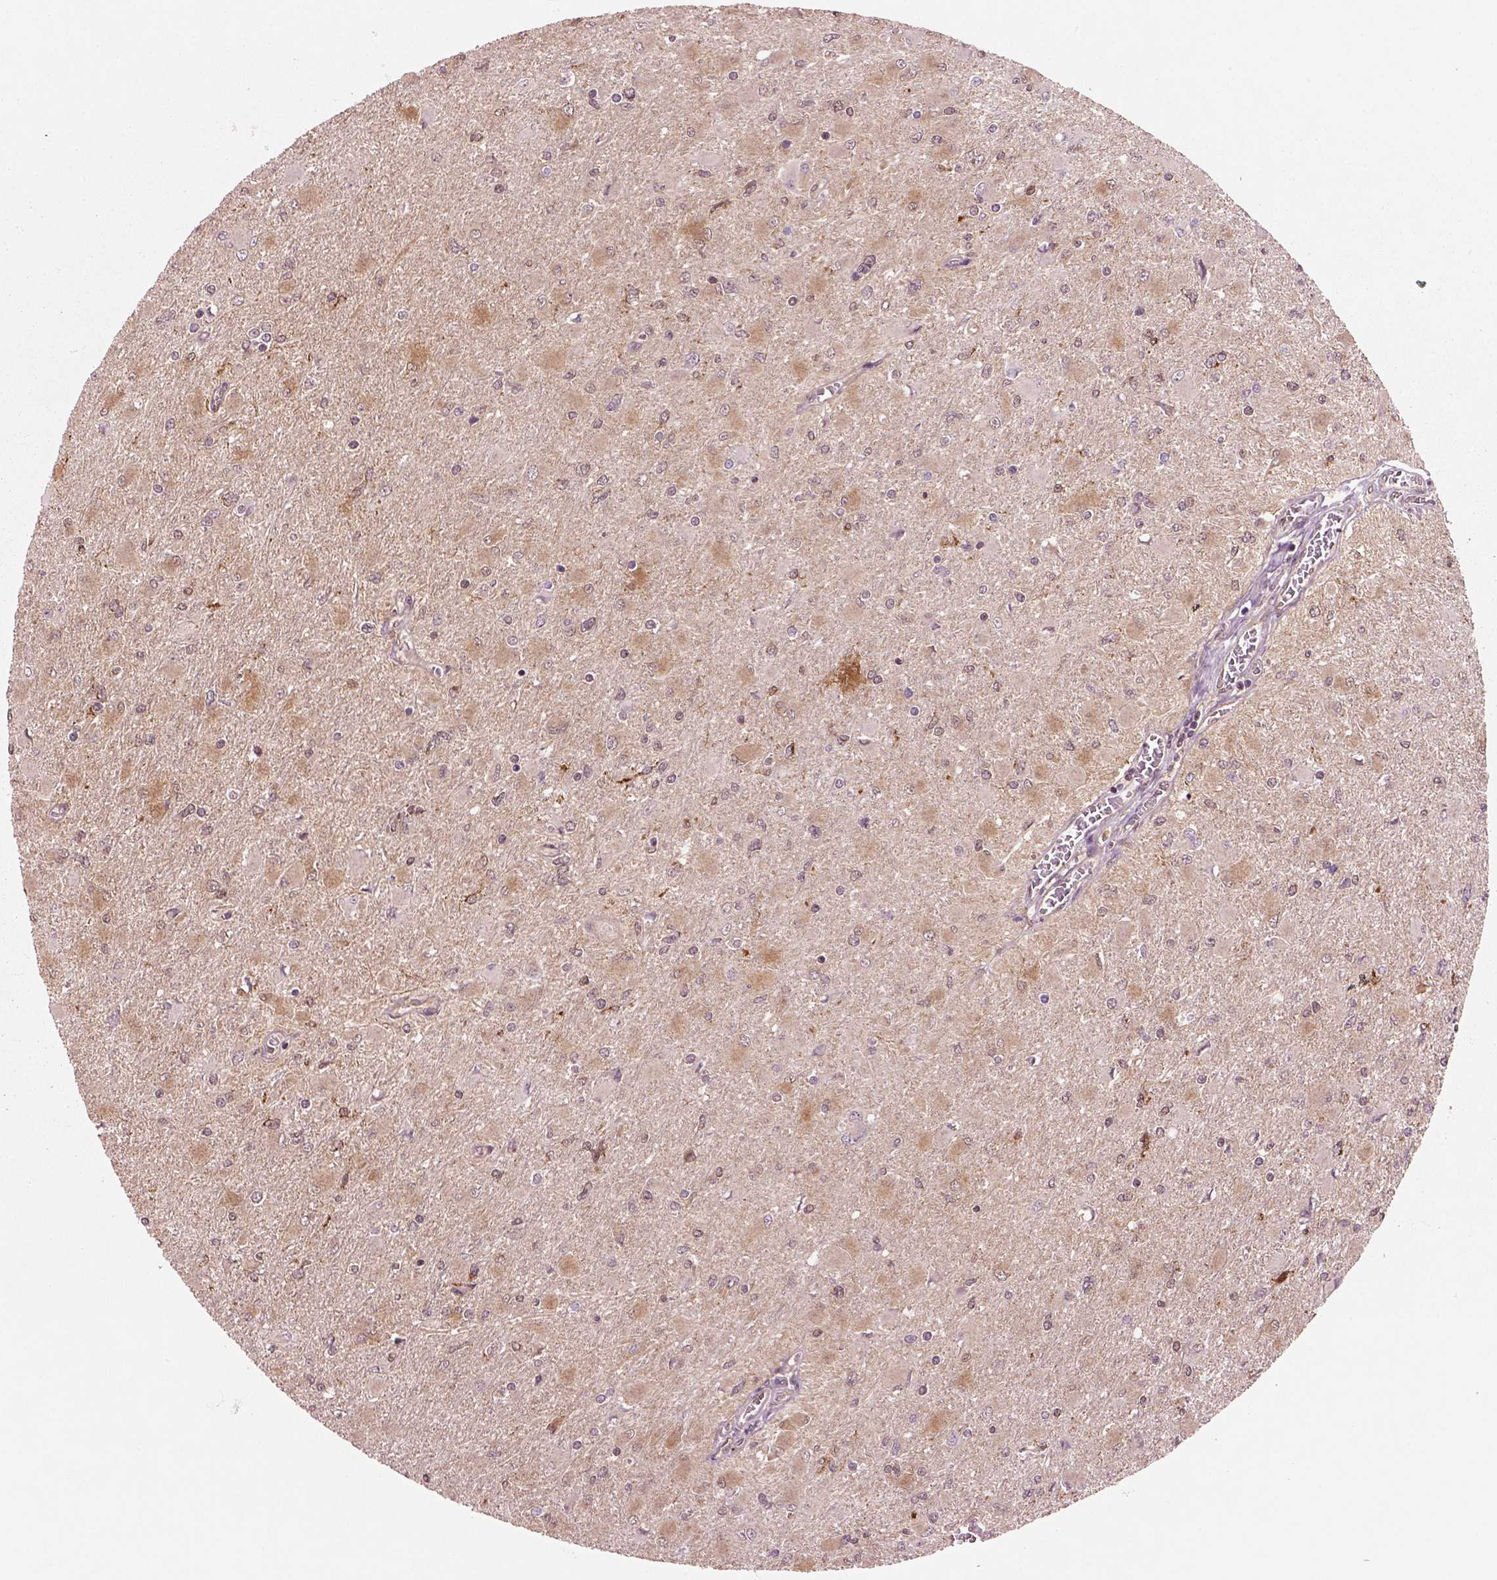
{"staining": {"intensity": "weak", "quantity": ">75%", "location": "cytoplasmic/membranous"}, "tissue": "glioma", "cell_type": "Tumor cells", "image_type": "cancer", "snomed": [{"axis": "morphology", "description": "Glioma, malignant, High grade"}, {"axis": "topography", "description": "Cerebral cortex"}], "caption": "High-power microscopy captured an IHC micrograph of malignant high-grade glioma, revealing weak cytoplasmic/membranous positivity in approximately >75% of tumor cells. (DAB IHC with brightfield microscopy, high magnification).", "gene": "MDP1", "patient": {"sex": "female", "age": 36}}